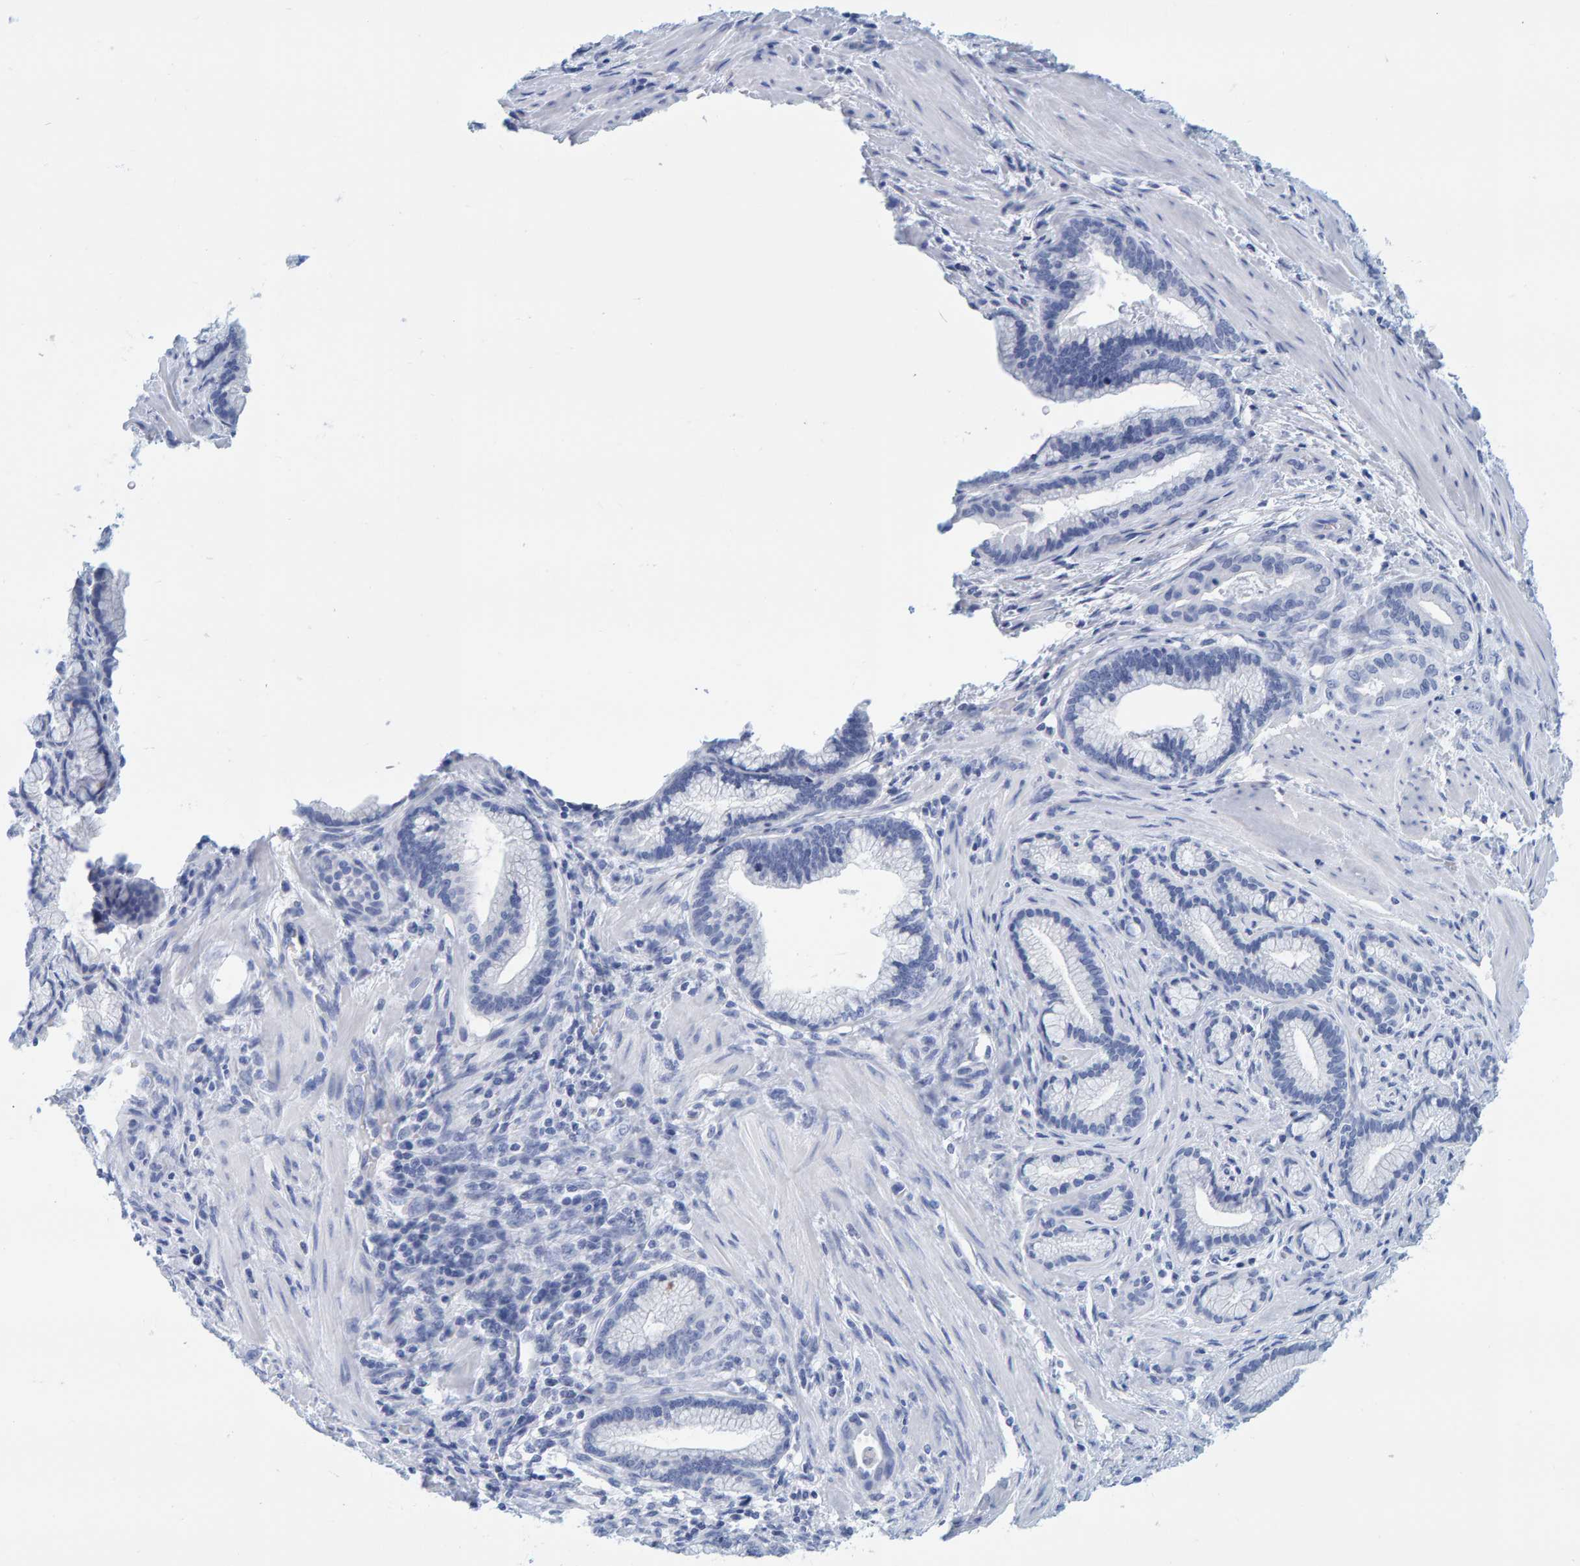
{"staining": {"intensity": "negative", "quantity": "none", "location": "none"}, "tissue": "pancreatic cancer", "cell_type": "Tumor cells", "image_type": "cancer", "snomed": [{"axis": "morphology", "description": "Adenocarcinoma, NOS"}, {"axis": "topography", "description": "Pancreas"}], "caption": "Pancreatic adenocarcinoma was stained to show a protein in brown. There is no significant positivity in tumor cells.", "gene": "SFTPC", "patient": {"sex": "female", "age": 64}}